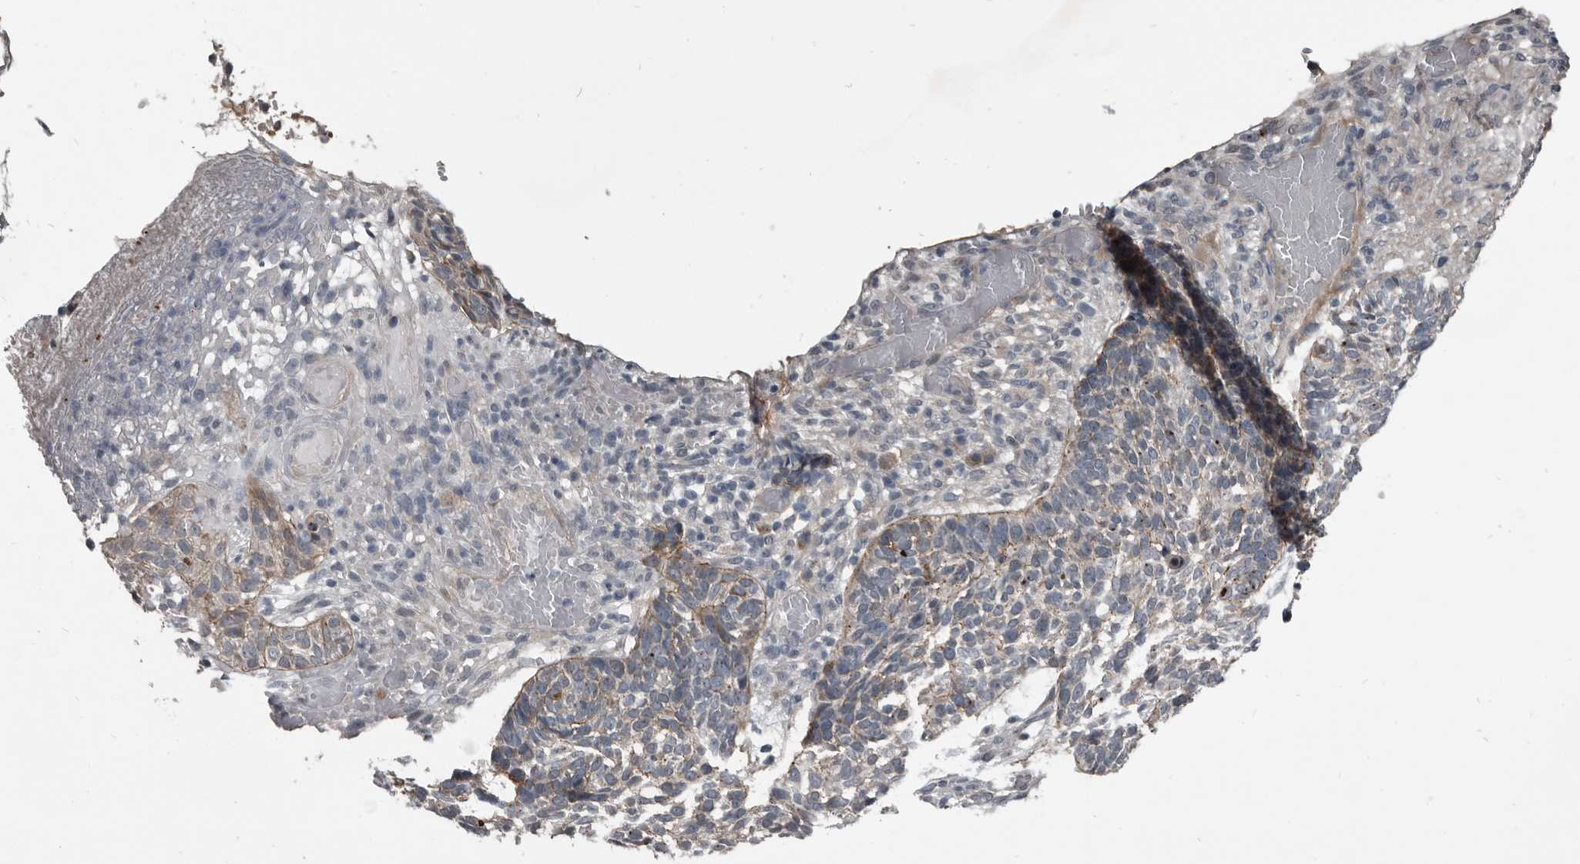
{"staining": {"intensity": "moderate", "quantity": ">75%", "location": "cytoplasmic/membranous"}, "tissue": "skin cancer", "cell_type": "Tumor cells", "image_type": "cancer", "snomed": [{"axis": "morphology", "description": "Basal cell carcinoma"}, {"axis": "topography", "description": "Skin"}], "caption": "A histopathology image of human skin basal cell carcinoma stained for a protein shows moderate cytoplasmic/membranous brown staining in tumor cells.", "gene": "C1orf216", "patient": {"sex": "male", "age": 85}}